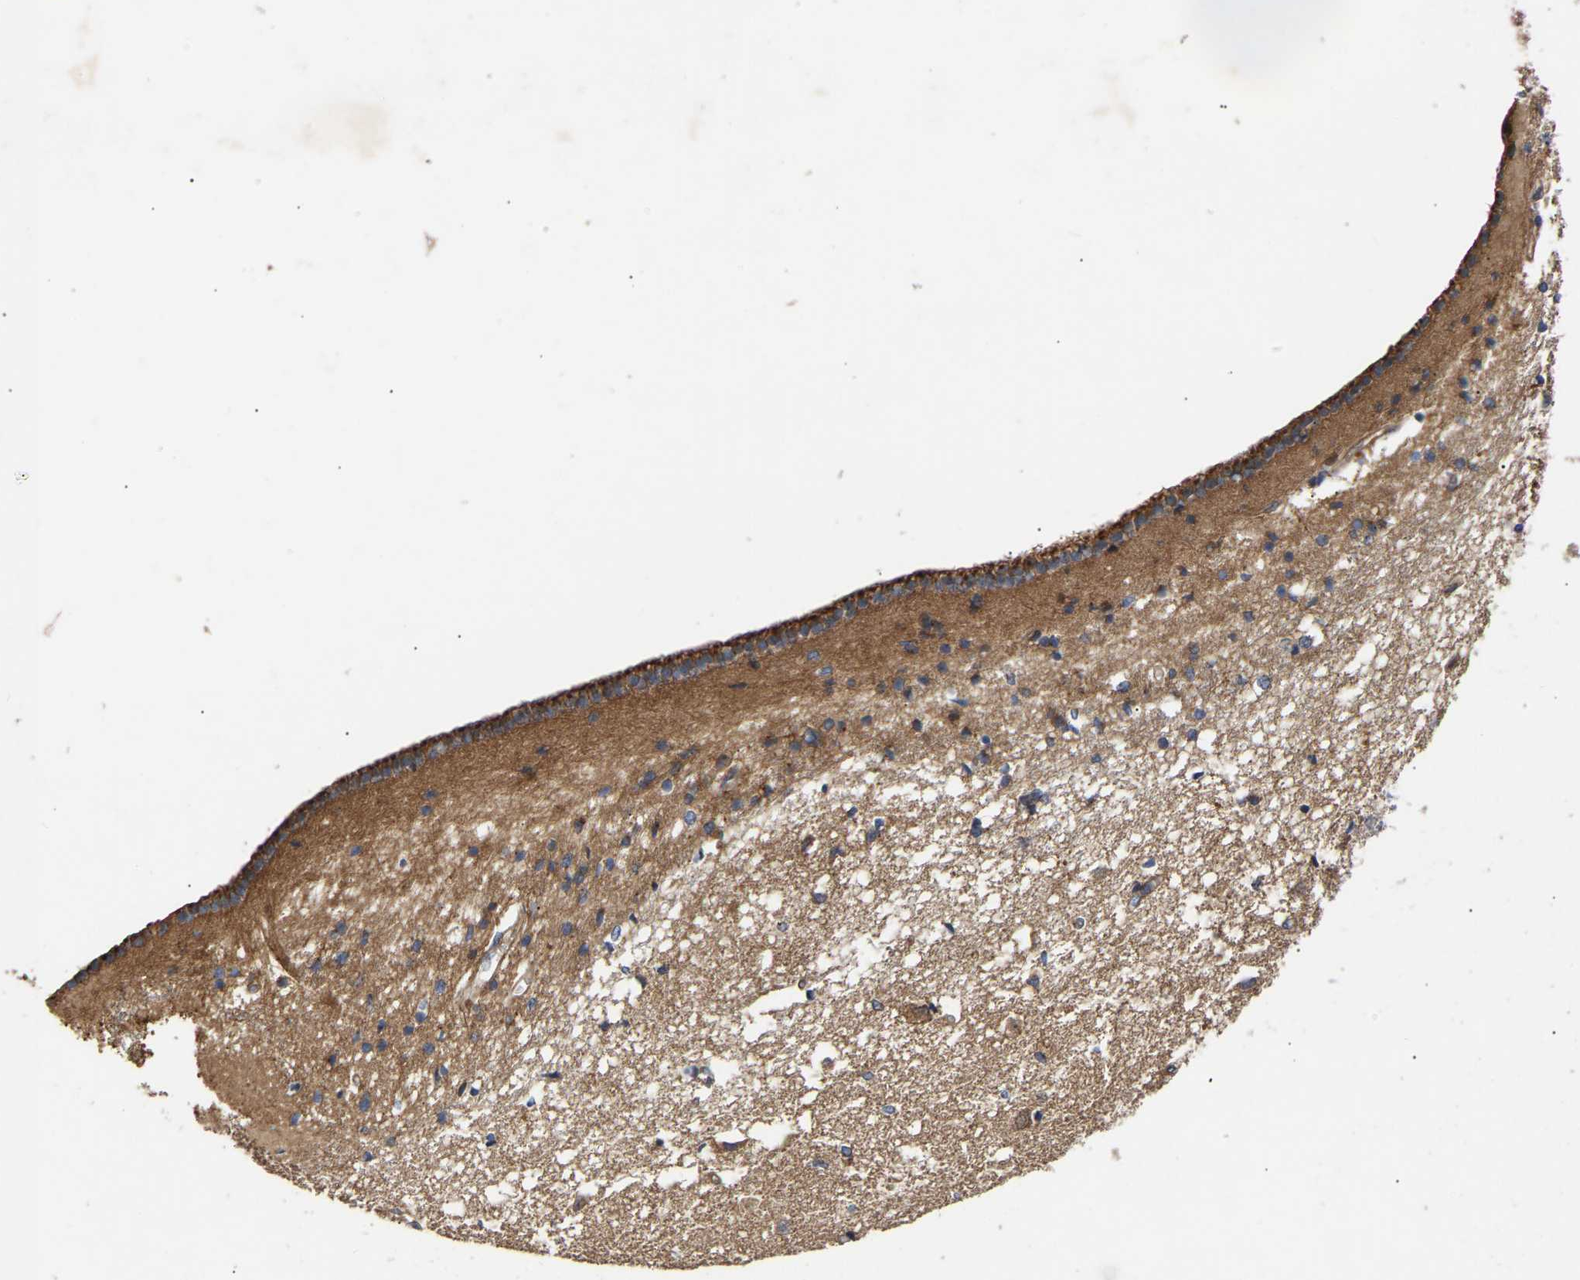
{"staining": {"intensity": "moderate", "quantity": "<25%", "location": "cytoplasmic/membranous"}, "tissue": "caudate", "cell_type": "Glial cells", "image_type": "normal", "snomed": [{"axis": "morphology", "description": "Normal tissue, NOS"}, {"axis": "topography", "description": "Lateral ventricle wall"}], "caption": "IHC histopathology image of benign caudate: caudate stained using IHC reveals low levels of moderate protein expression localized specifically in the cytoplasmic/membranous of glial cells, appearing as a cytoplasmic/membranous brown color.", "gene": "KASH5", "patient": {"sex": "male", "age": 45}}